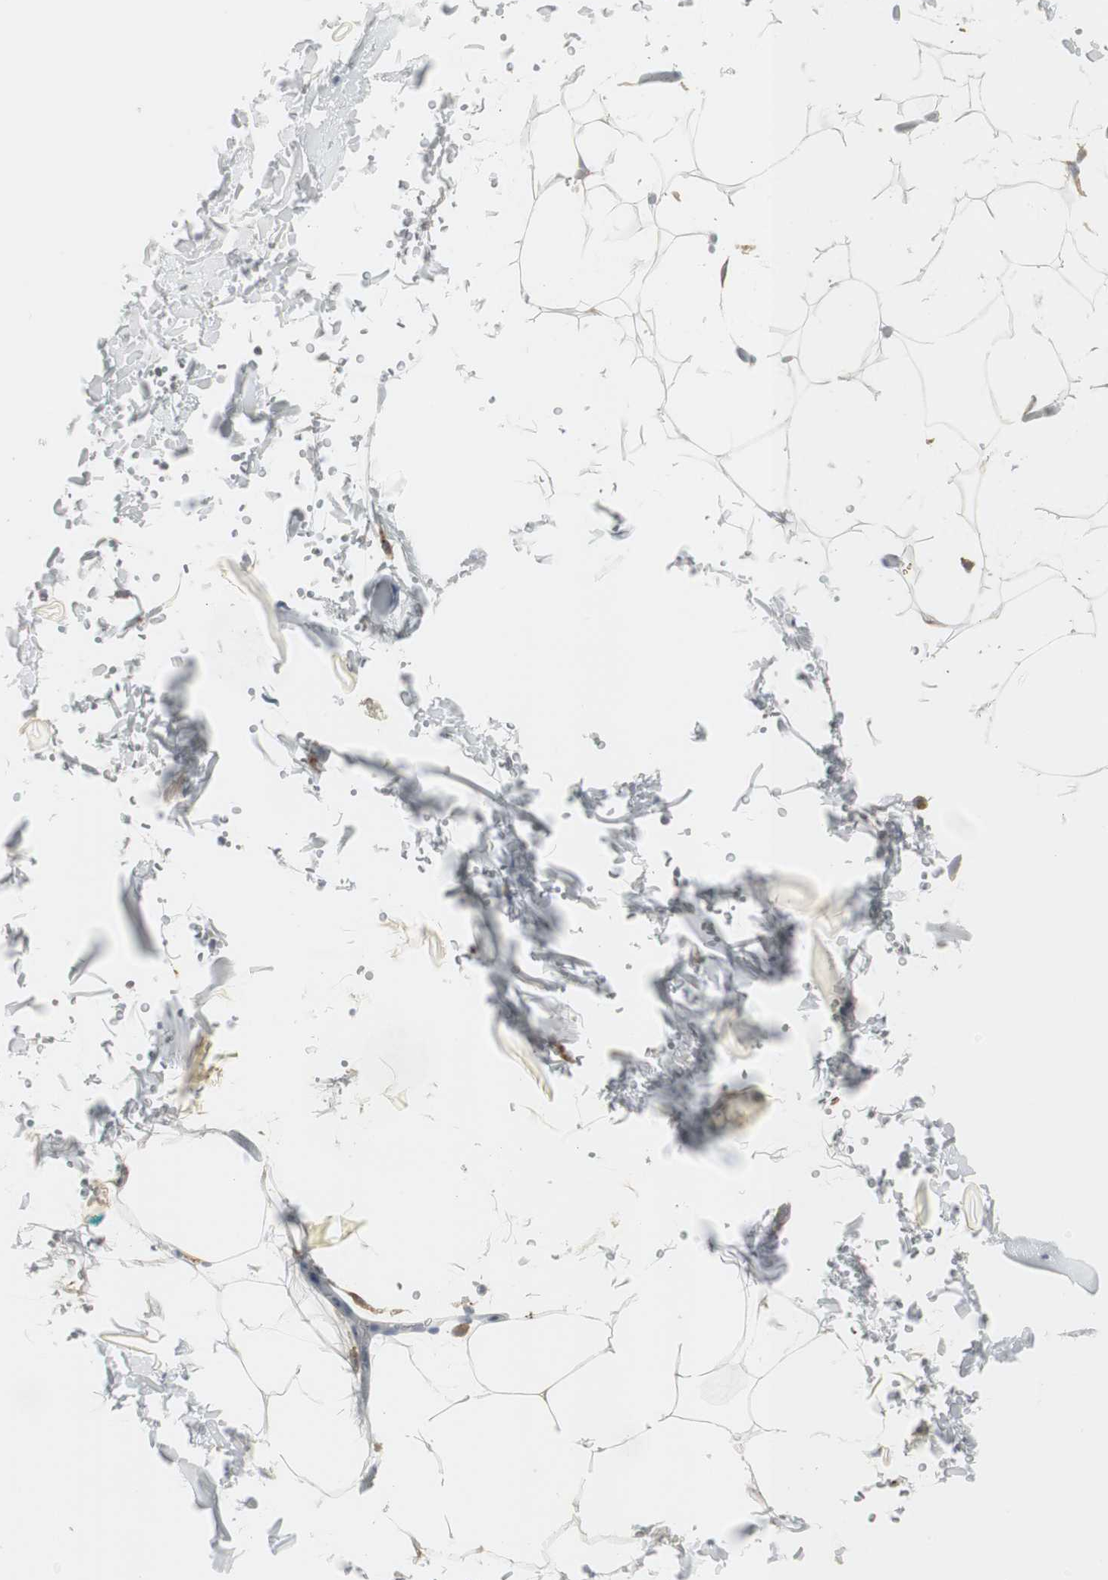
{"staining": {"intensity": "negative", "quantity": "none", "location": "none"}, "tissue": "adipose tissue", "cell_type": "Adipocytes", "image_type": "normal", "snomed": [{"axis": "morphology", "description": "Normal tissue, NOS"}, {"axis": "topography", "description": "Soft tissue"}], "caption": "Protein analysis of benign adipose tissue demonstrates no significant staining in adipocytes.", "gene": "PI15", "patient": {"sex": "male", "age": 72}}